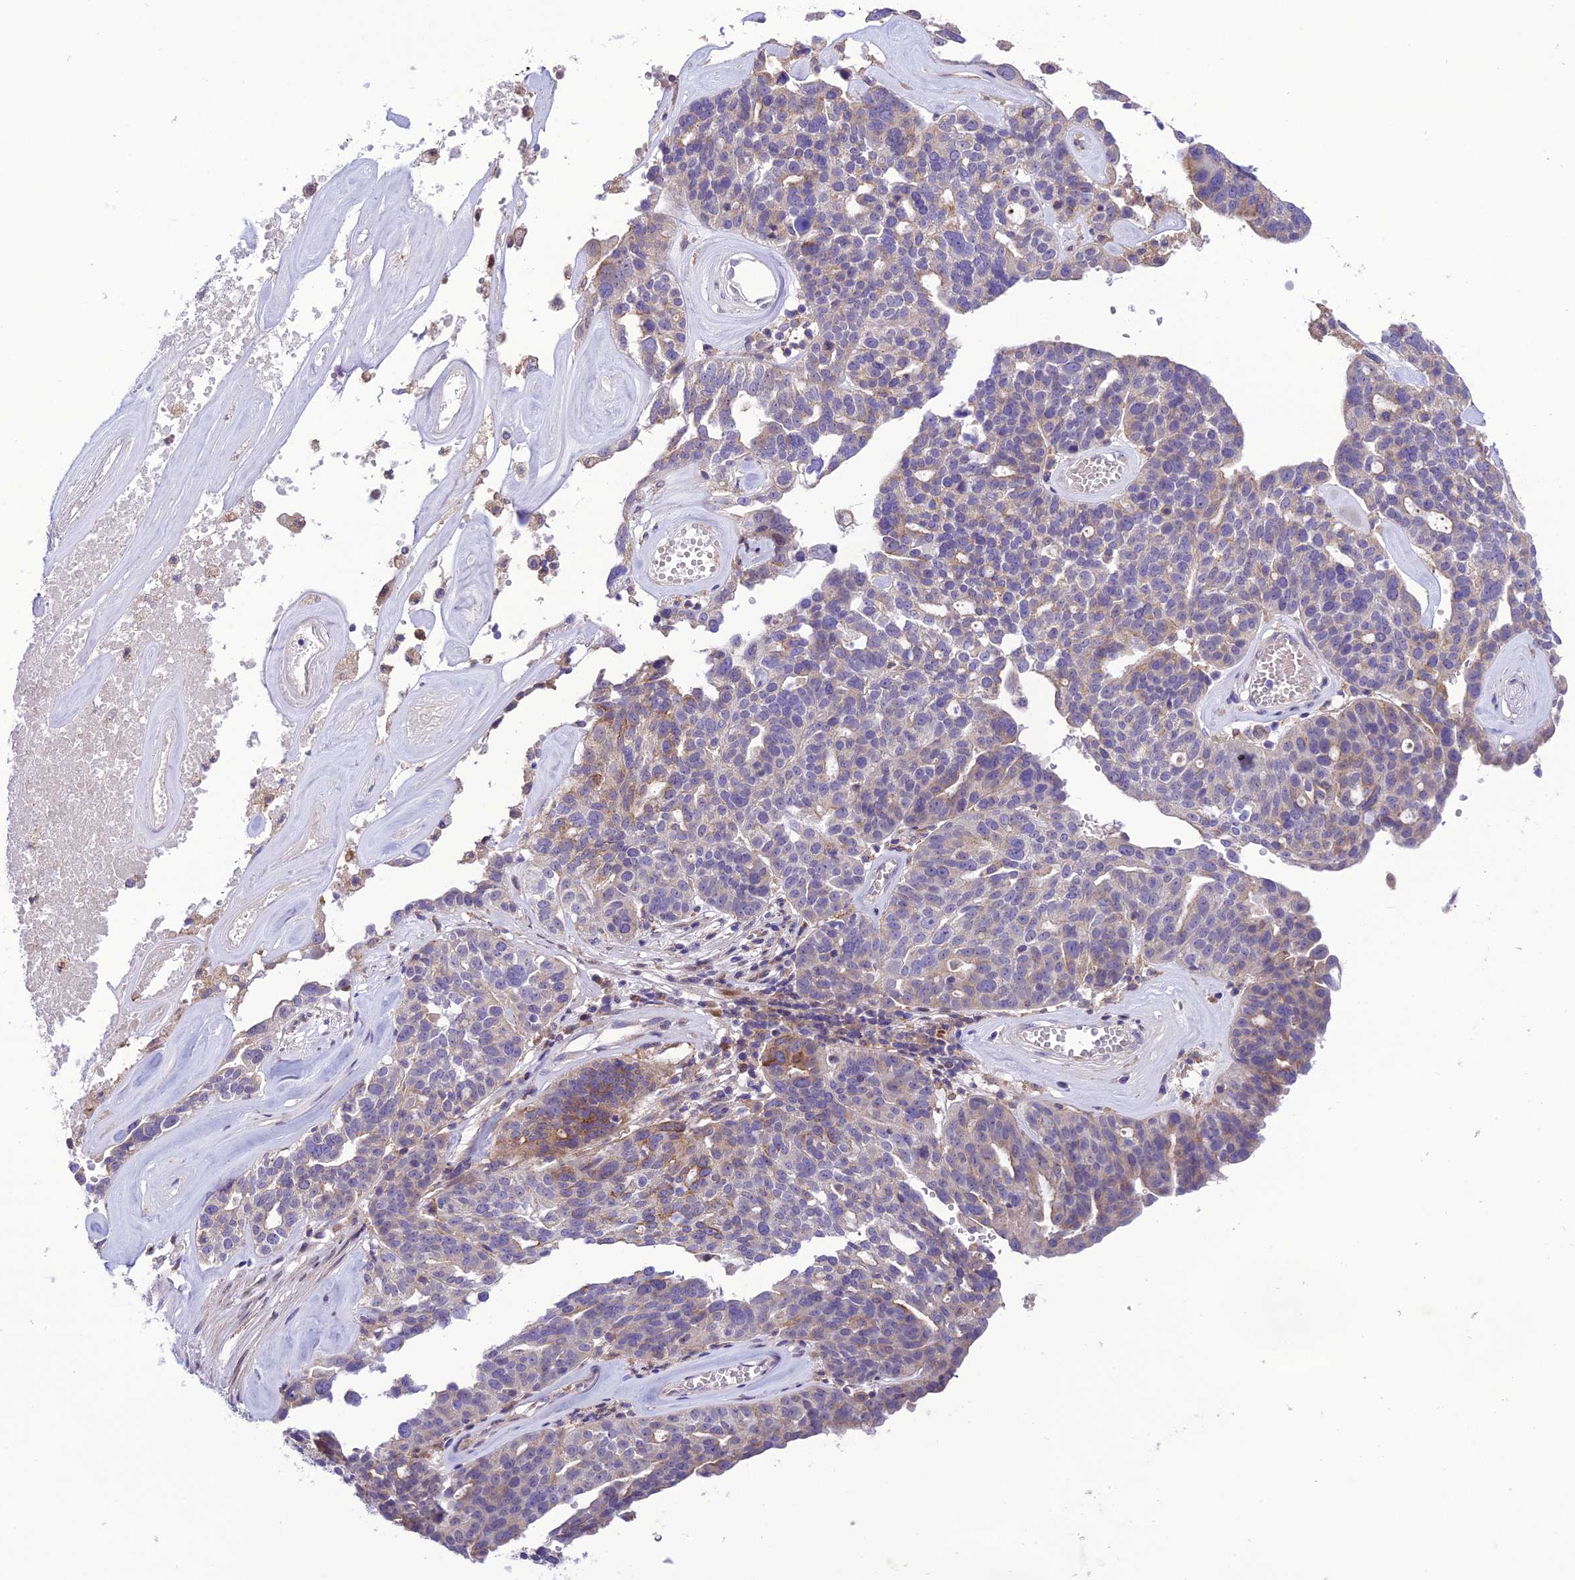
{"staining": {"intensity": "moderate", "quantity": "<25%", "location": "cytoplasmic/membranous"}, "tissue": "ovarian cancer", "cell_type": "Tumor cells", "image_type": "cancer", "snomed": [{"axis": "morphology", "description": "Cystadenocarcinoma, serous, NOS"}, {"axis": "topography", "description": "Ovary"}], "caption": "Ovarian cancer stained with DAB (3,3'-diaminobenzidine) immunohistochemistry displays low levels of moderate cytoplasmic/membranous staining in approximately <25% of tumor cells.", "gene": "JMY", "patient": {"sex": "female", "age": 59}}